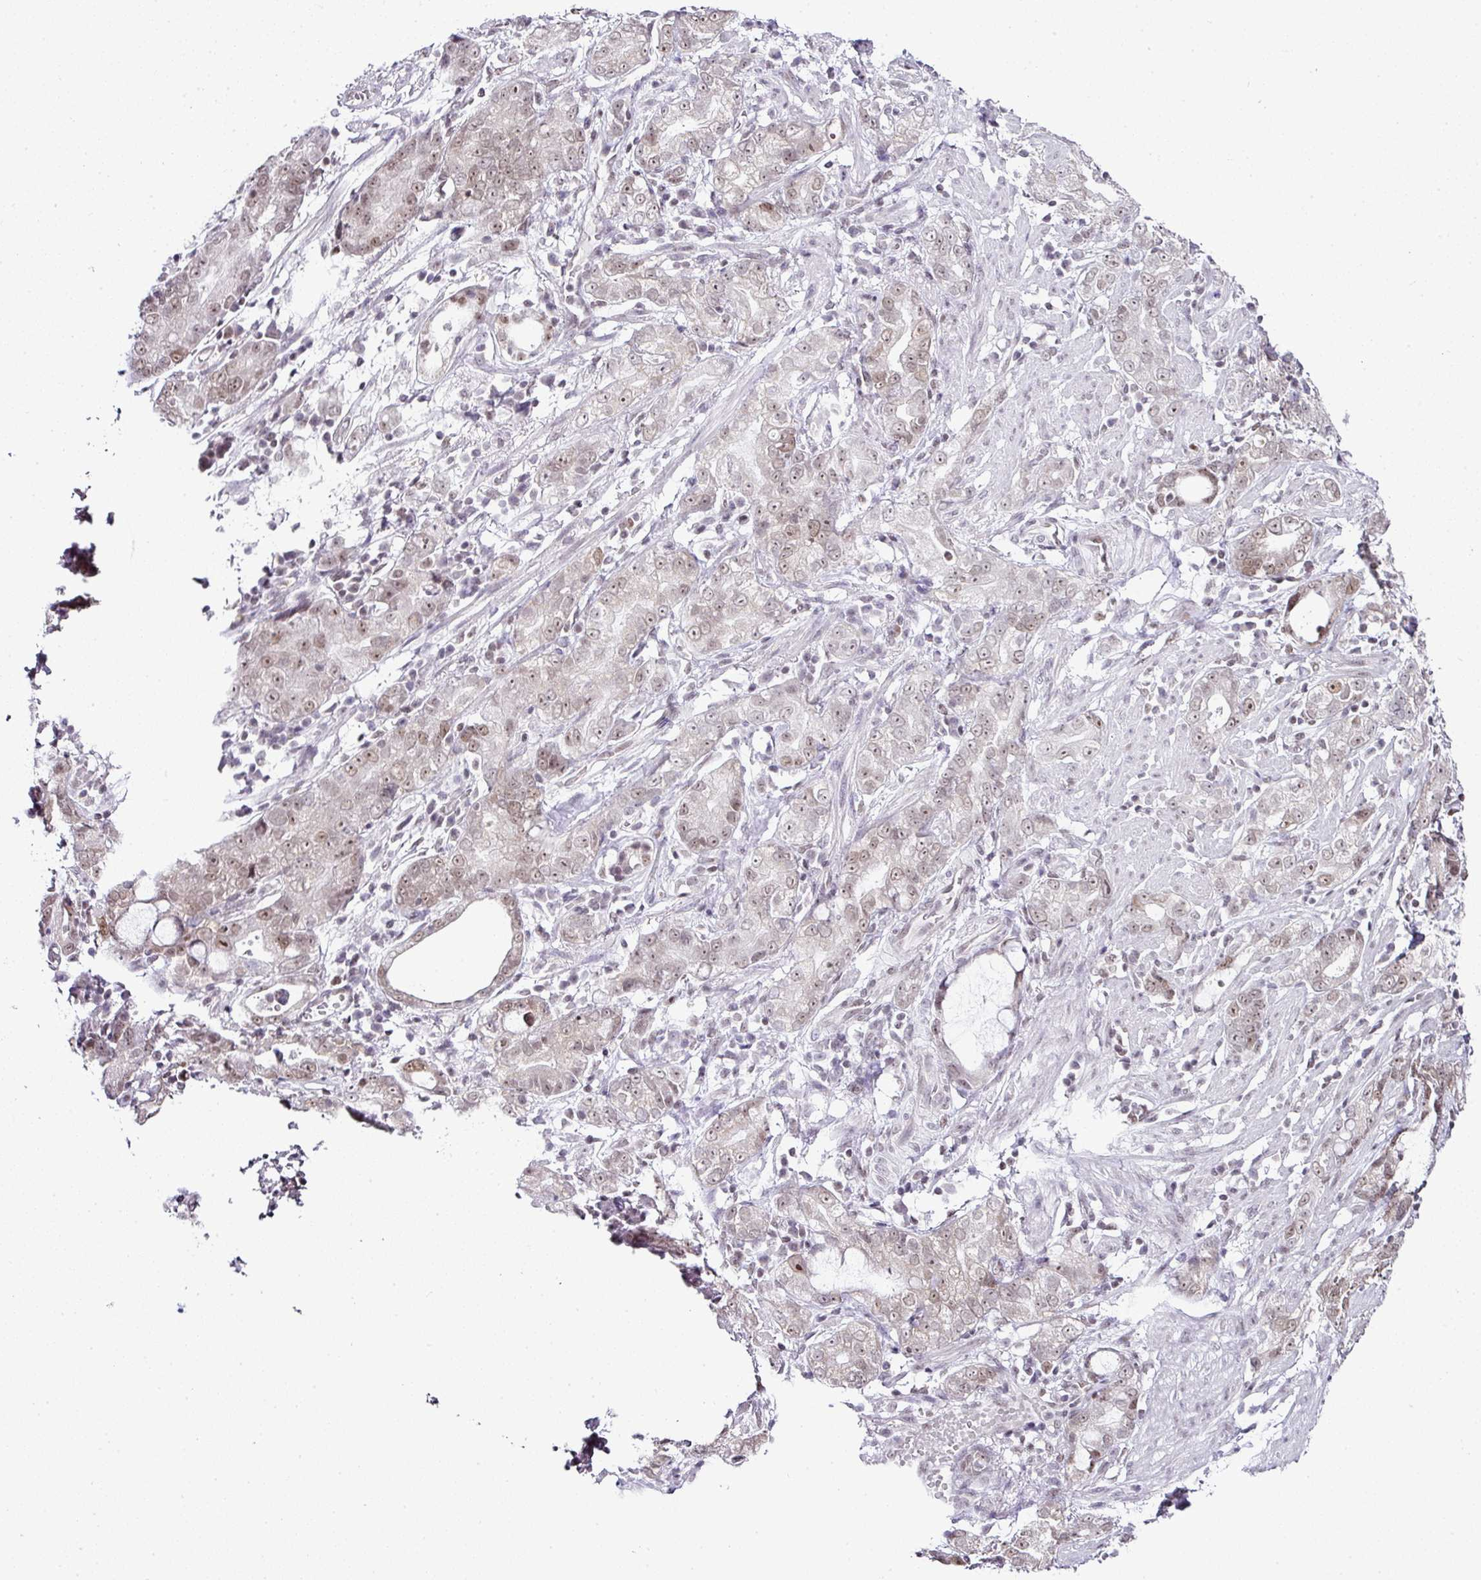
{"staining": {"intensity": "weak", "quantity": ">75%", "location": "nuclear"}, "tissue": "stomach cancer", "cell_type": "Tumor cells", "image_type": "cancer", "snomed": [{"axis": "morphology", "description": "Adenocarcinoma, NOS"}, {"axis": "topography", "description": "Stomach"}], "caption": "Immunohistochemistry (DAB) staining of human stomach cancer demonstrates weak nuclear protein expression in about >75% of tumor cells. The protein is stained brown, and the nuclei are stained in blue (DAB IHC with brightfield microscopy, high magnification).", "gene": "FAM32A", "patient": {"sex": "male", "age": 55}}